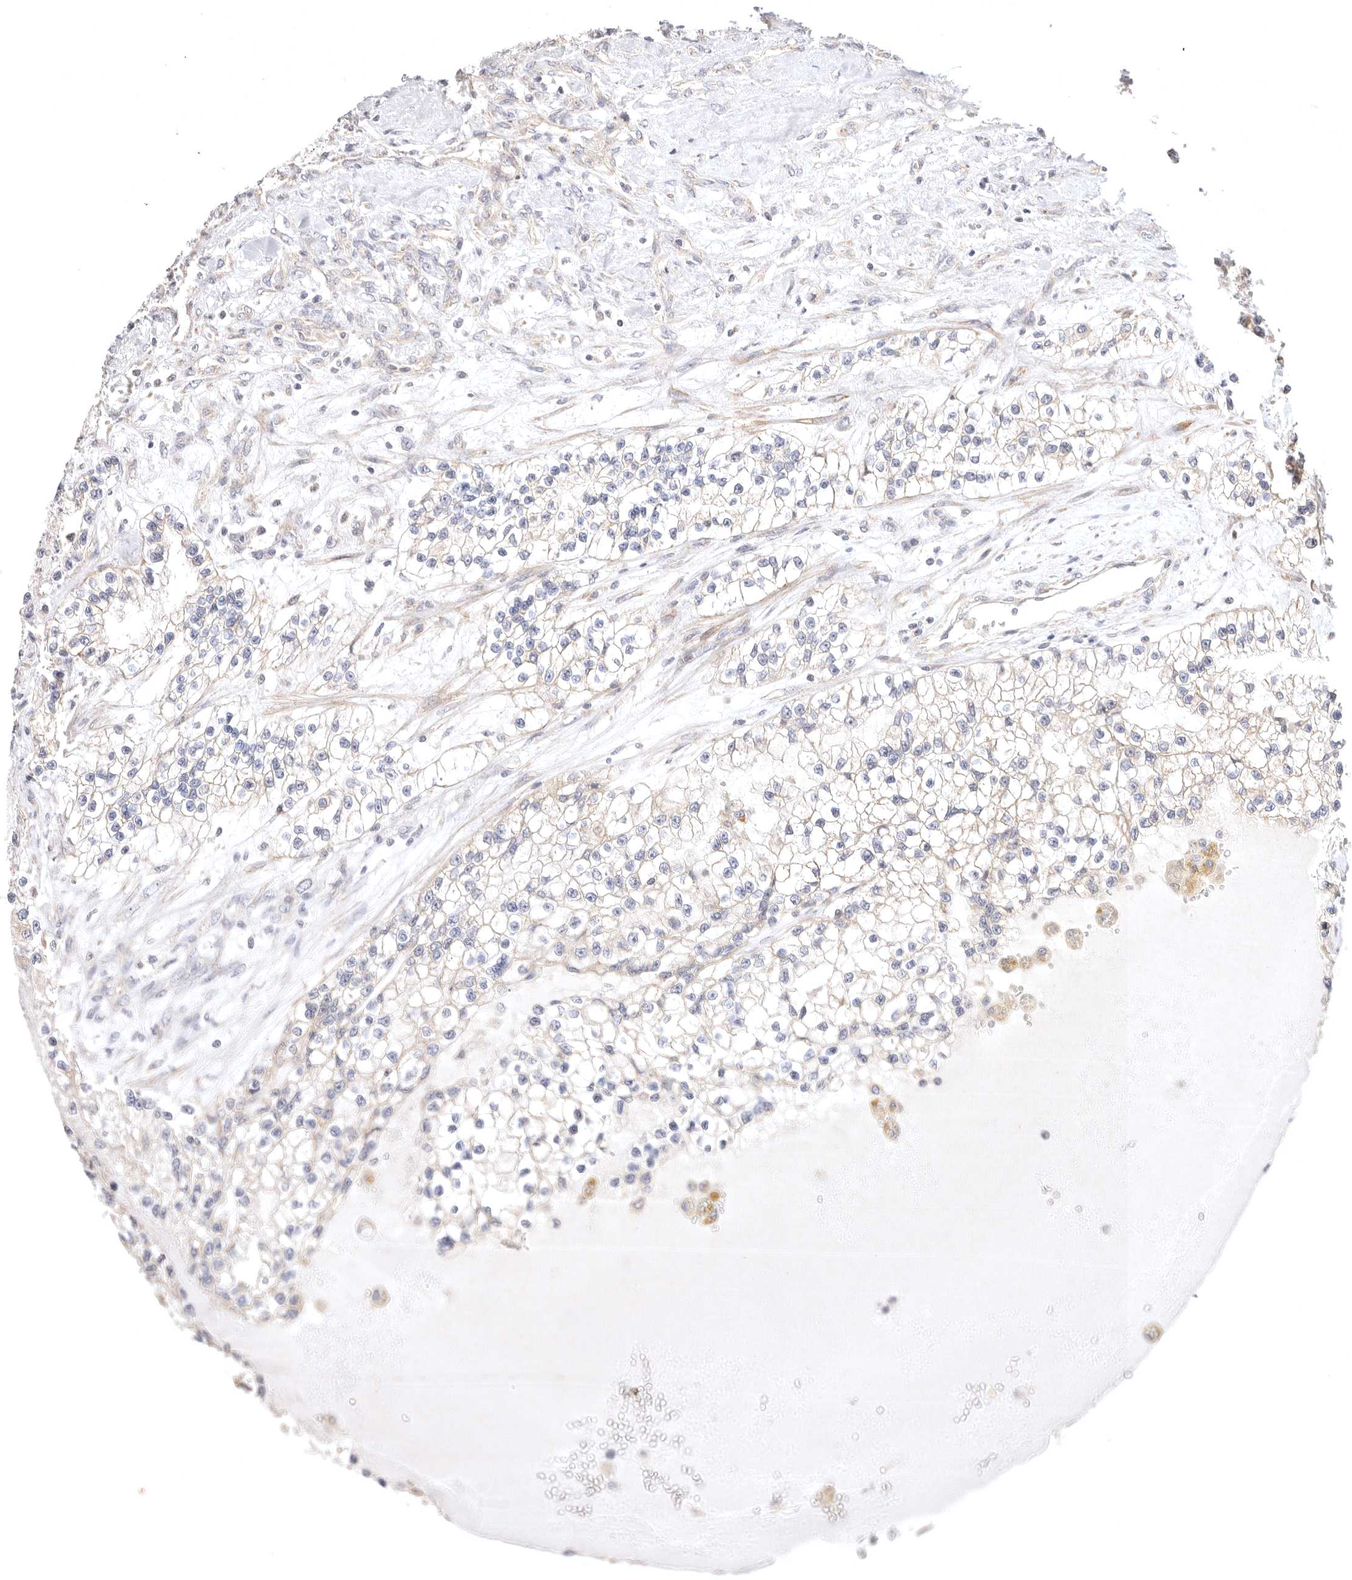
{"staining": {"intensity": "weak", "quantity": "<25%", "location": "cytoplasmic/membranous"}, "tissue": "renal cancer", "cell_type": "Tumor cells", "image_type": "cancer", "snomed": [{"axis": "morphology", "description": "Adenocarcinoma, NOS"}, {"axis": "topography", "description": "Kidney"}], "caption": "This is a histopathology image of IHC staining of renal adenocarcinoma, which shows no positivity in tumor cells. (Brightfield microscopy of DAB IHC at high magnification).", "gene": "KCMF1", "patient": {"sex": "female", "age": 57}}